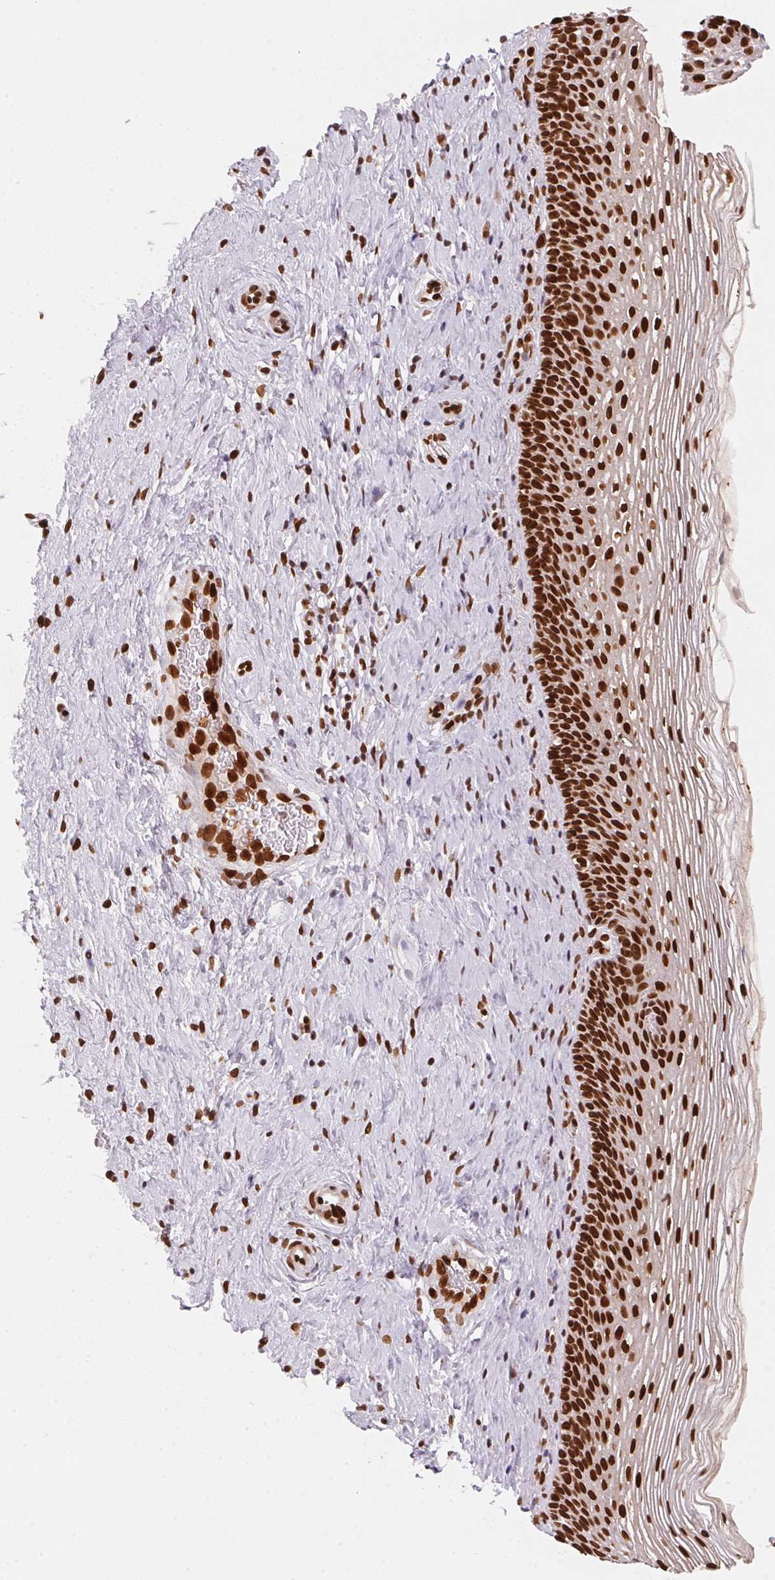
{"staining": {"intensity": "strong", "quantity": ">75%", "location": "nuclear"}, "tissue": "cervix", "cell_type": "Glandular cells", "image_type": "normal", "snomed": [{"axis": "morphology", "description": "Normal tissue, NOS"}, {"axis": "topography", "description": "Cervix"}], "caption": "The histopathology image displays immunohistochemical staining of normal cervix. There is strong nuclear staining is present in about >75% of glandular cells. (brown staining indicates protein expression, while blue staining denotes nuclei).", "gene": "SAP30BP", "patient": {"sex": "female", "age": 34}}